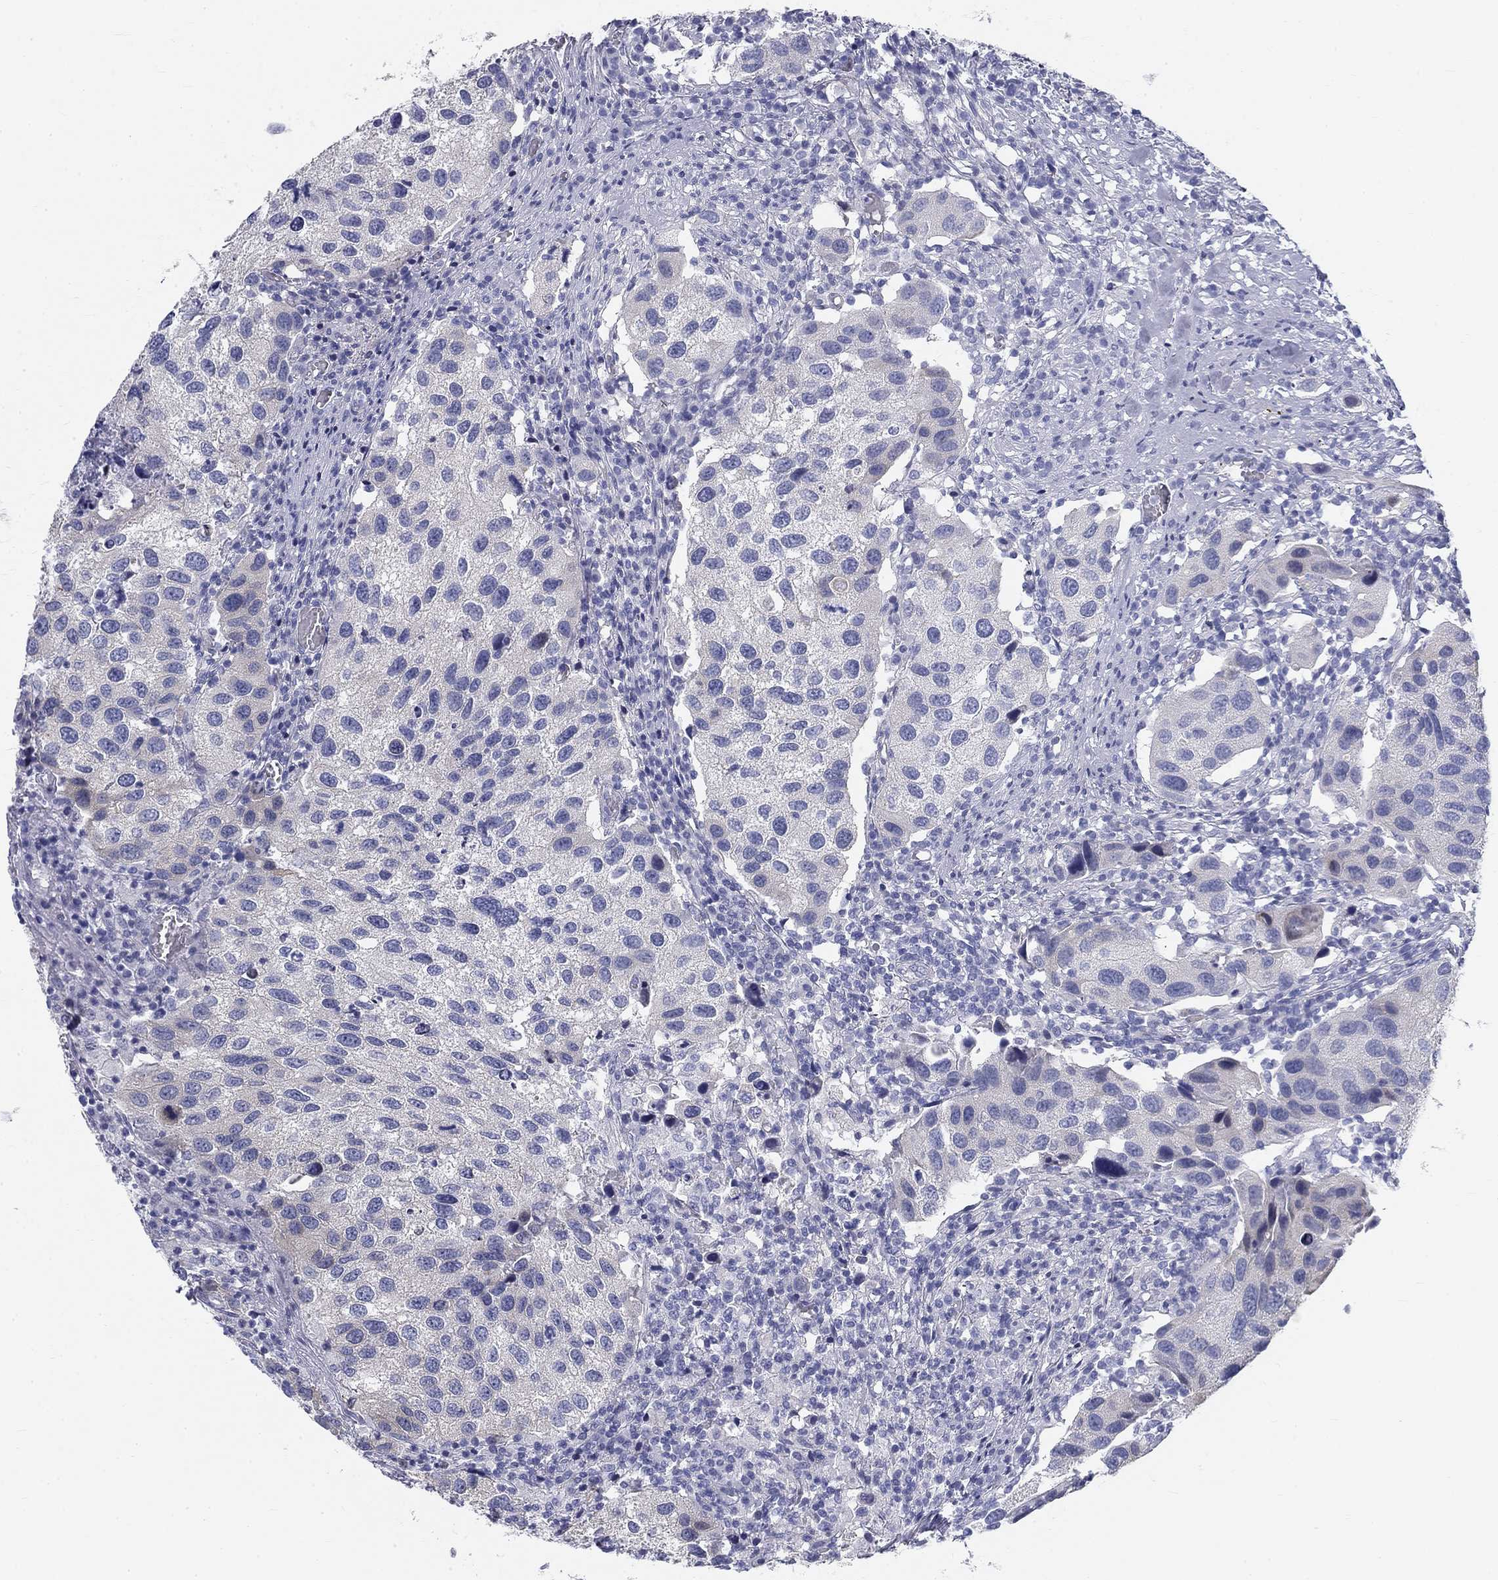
{"staining": {"intensity": "negative", "quantity": "none", "location": "none"}, "tissue": "urothelial cancer", "cell_type": "Tumor cells", "image_type": "cancer", "snomed": [{"axis": "morphology", "description": "Urothelial carcinoma, High grade"}, {"axis": "topography", "description": "Urinary bladder"}], "caption": "A high-resolution histopathology image shows immunohistochemistry staining of urothelial cancer, which shows no significant expression in tumor cells.", "gene": "GALNTL5", "patient": {"sex": "male", "age": 79}}